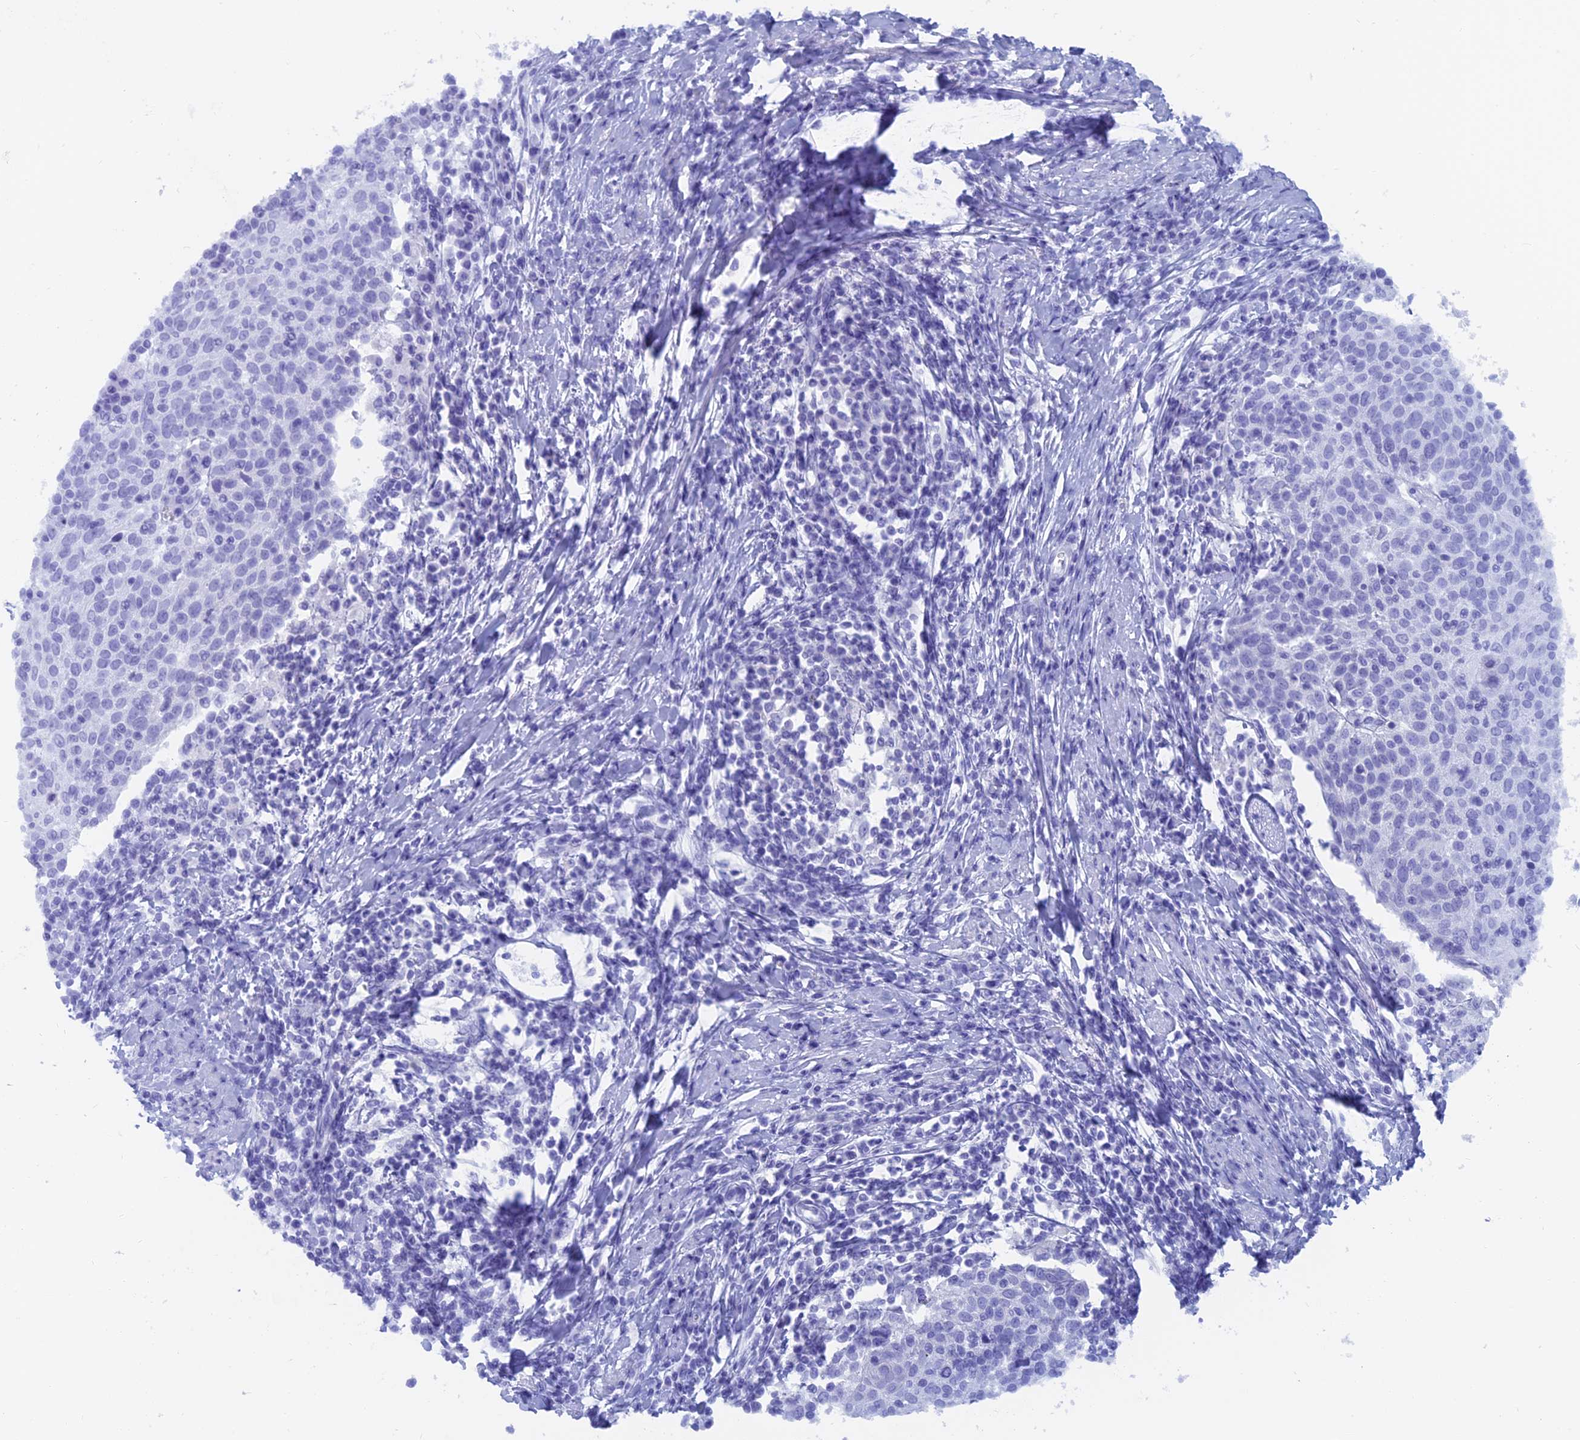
{"staining": {"intensity": "negative", "quantity": "none", "location": "none"}, "tissue": "cervical cancer", "cell_type": "Tumor cells", "image_type": "cancer", "snomed": [{"axis": "morphology", "description": "Squamous cell carcinoma, NOS"}, {"axis": "topography", "description": "Cervix"}], "caption": "Human cervical cancer (squamous cell carcinoma) stained for a protein using IHC displays no staining in tumor cells.", "gene": "CAPS", "patient": {"sex": "female", "age": 52}}